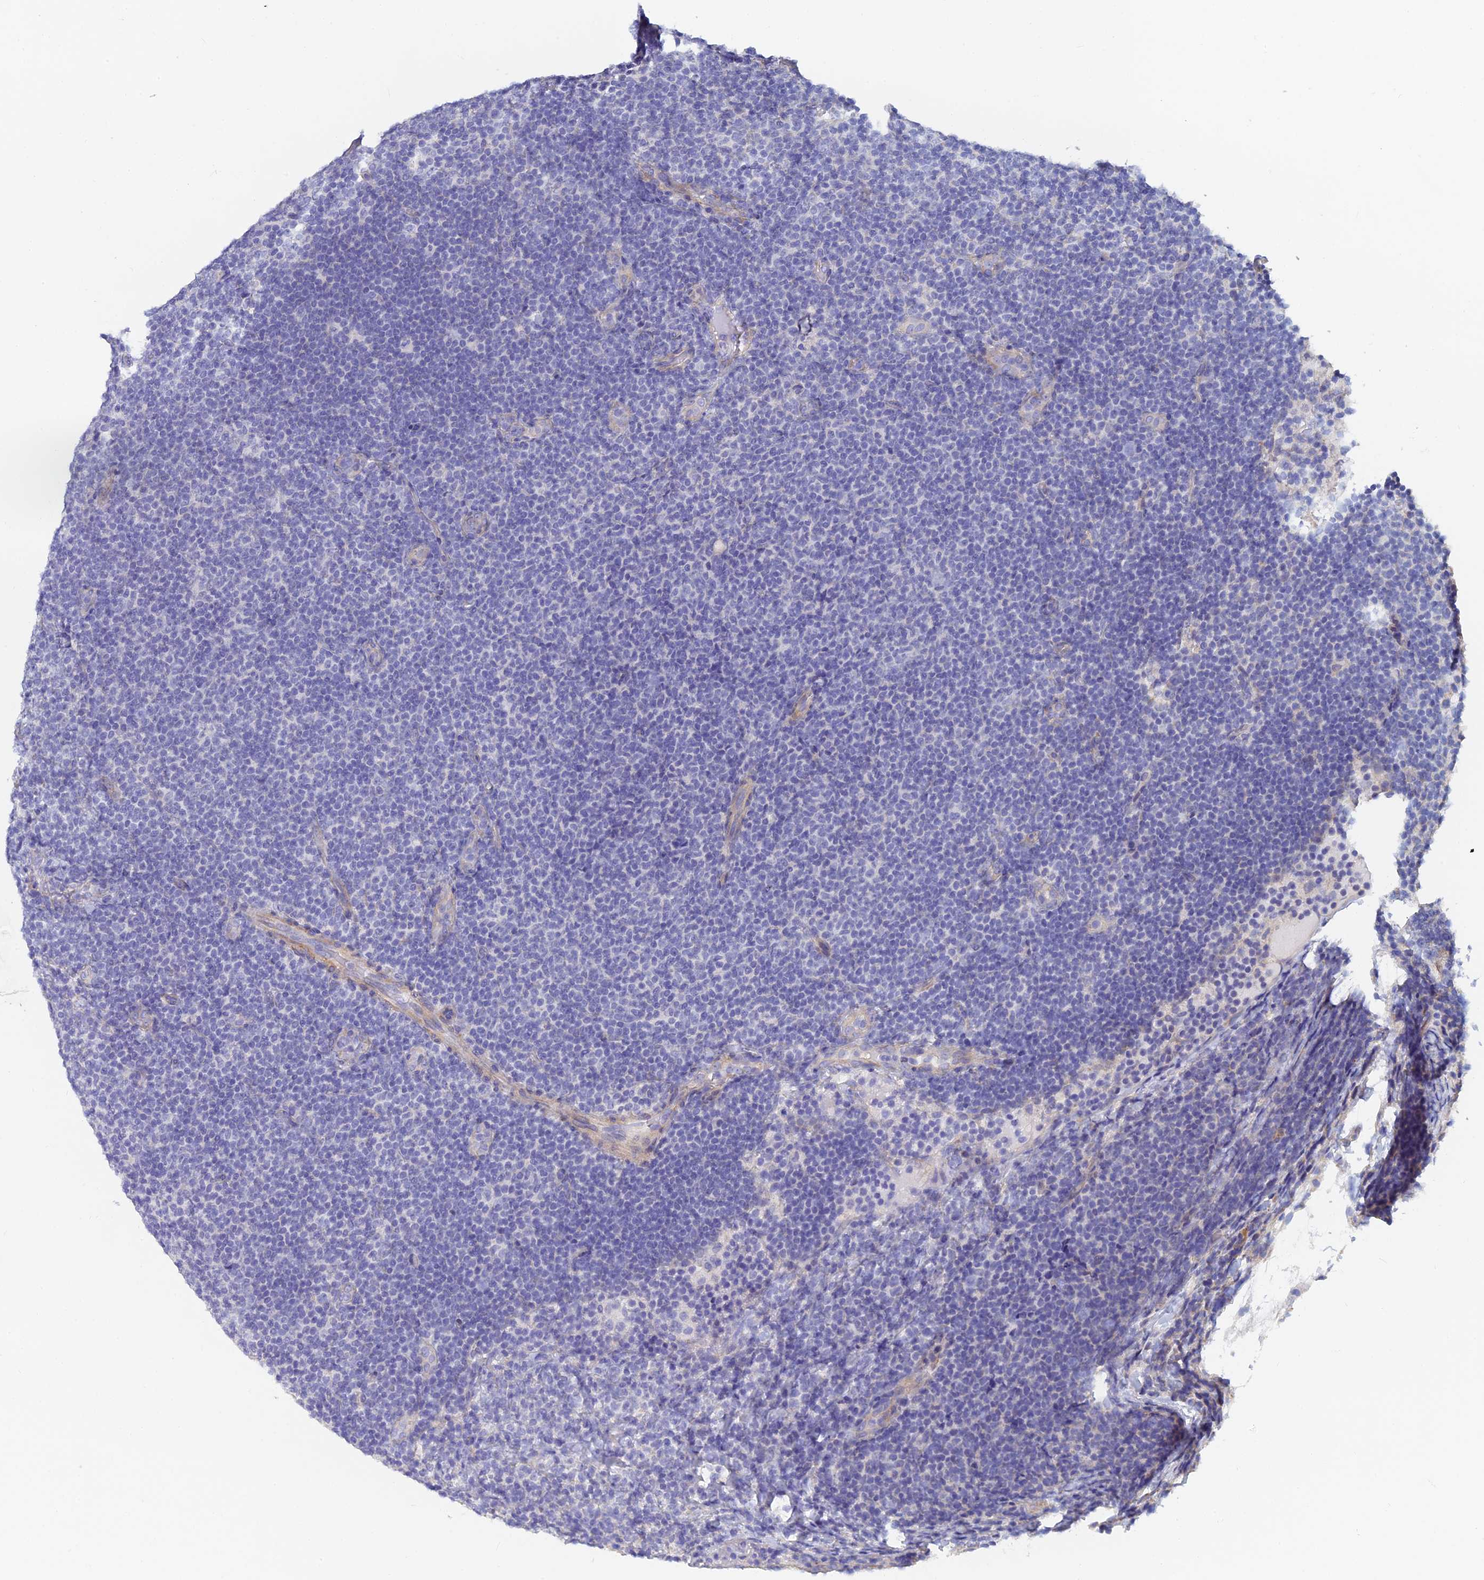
{"staining": {"intensity": "negative", "quantity": "none", "location": "none"}, "tissue": "lymphoma", "cell_type": "Tumor cells", "image_type": "cancer", "snomed": [{"axis": "morphology", "description": "Malignant lymphoma, non-Hodgkin's type, Low grade"}, {"axis": "topography", "description": "Lymph node"}], "caption": "Immunohistochemistry (IHC) micrograph of neoplastic tissue: human lymphoma stained with DAB shows no significant protein staining in tumor cells.", "gene": "PCDHA5", "patient": {"sex": "male", "age": 66}}